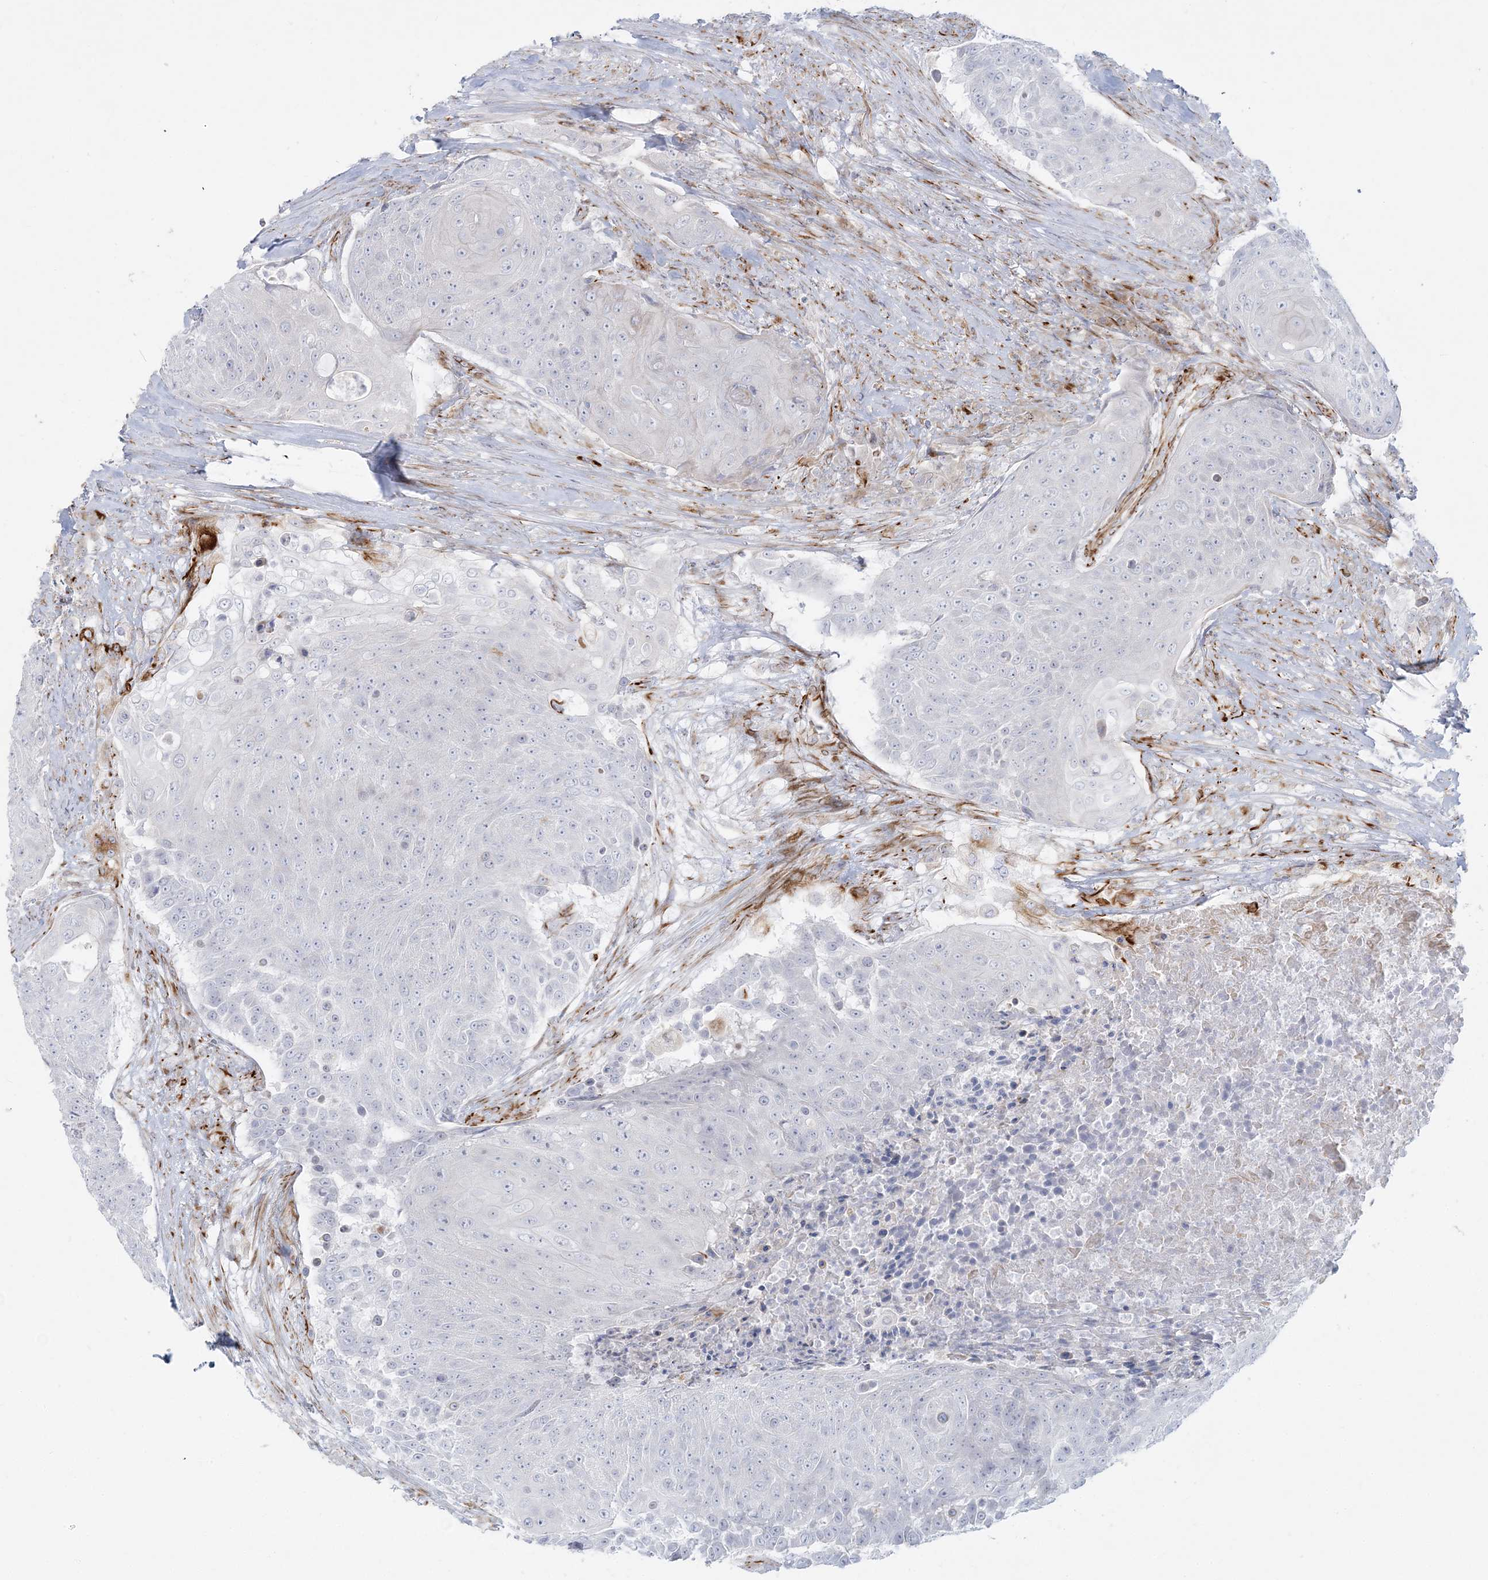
{"staining": {"intensity": "negative", "quantity": "none", "location": "none"}, "tissue": "urothelial cancer", "cell_type": "Tumor cells", "image_type": "cancer", "snomed": [{"axis": "morphology", "description": "Urothelial carcinoma, High grade"}, {"axis": "topography", "description": "Urinary bladder"}], "caption": "Immunohistochemical staining of urothelial cancer exhibits no significant positivity in tumor cells. Nuclei are stained in blue.", "gene": "PPIL6", "patient": {"sex": "female", "age": 63}}